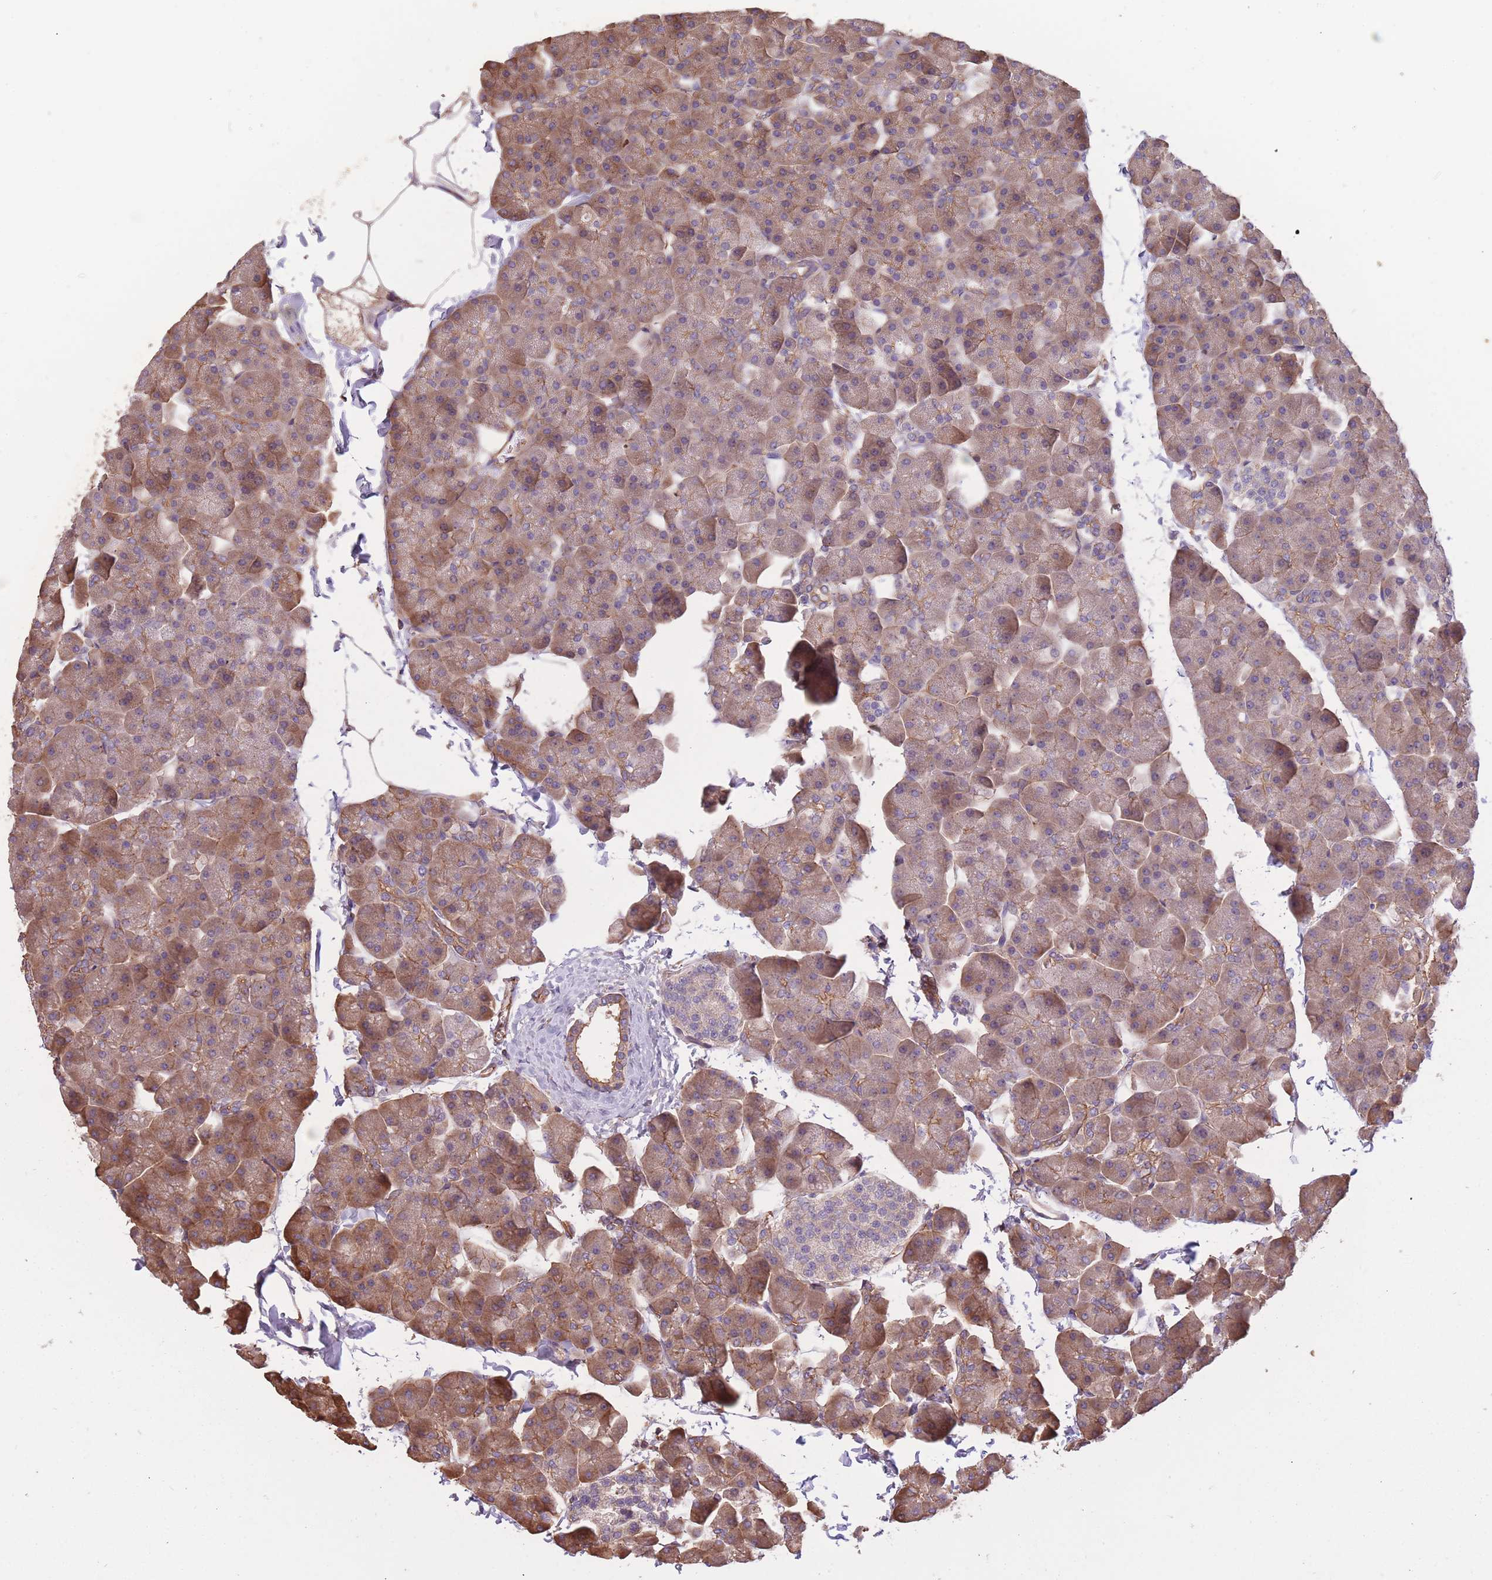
{"staining": {"intensity": "moderate", "quantity": ">75%", "location": "cytoplasmic/membranous"}, "tissue": "pancreas", "cell_type": "Exocrine glandular cells", "image_type": "normal", "snomed": [{"axis": "morphology", "description": "Normal tissue, NOS"}, {"axis": "topography", "description": "Pancreas"}], "caption": "Brown immunohistochemical staining in normal human pancreas reveals moderate cytoplasmic/membranous expression in approximately >75% of exocrine glandular cells.", "gene": "ARMH3", "patient": {"sex": "male", "age": 35}}